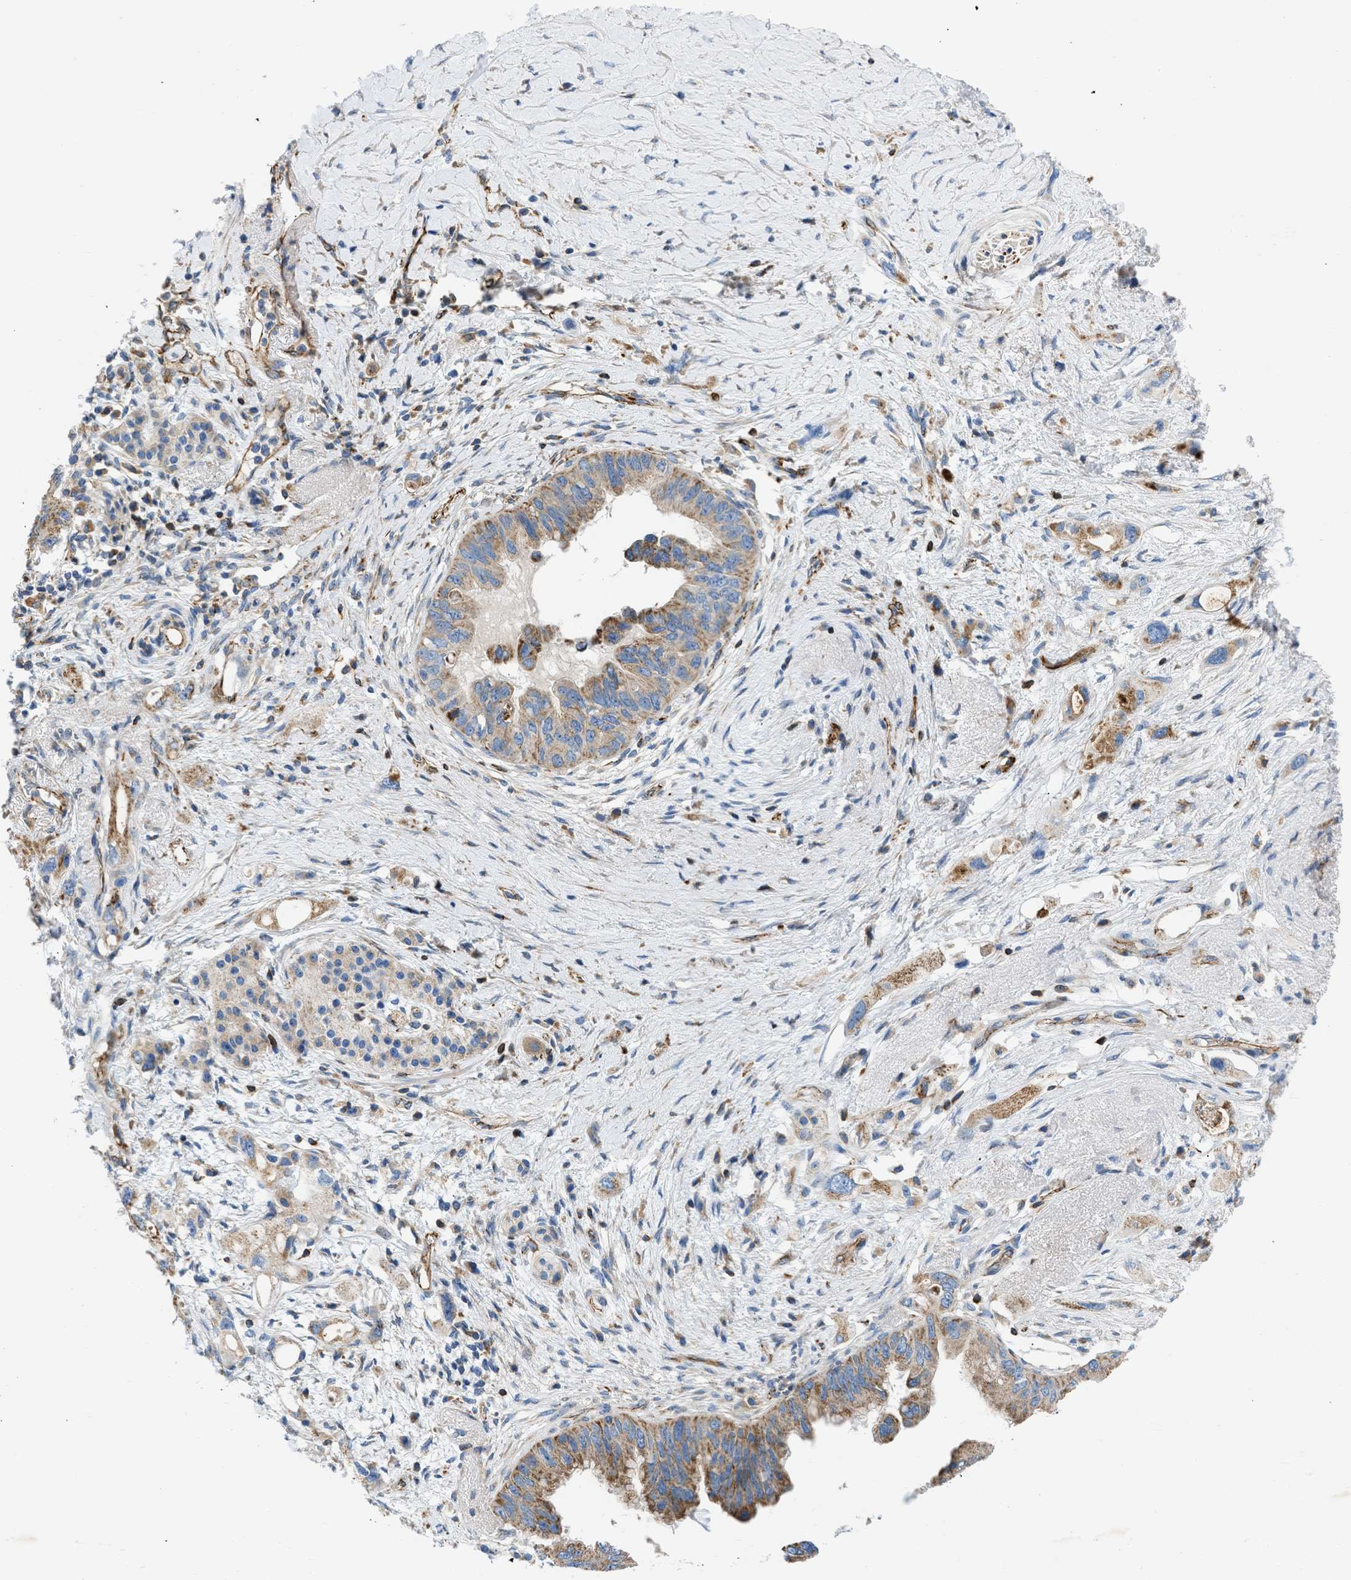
{"staining": {"intensity": "moderate", "quantity": "25%-75%", "location": "cytoplasmic/membranous"}, "tissue": "pancreatic cancer", "cell_type": "Tumor cells", "image_type": "cancer", "snomed": [{"axis": "morphology", "description": "Adenocarcinoma, NOS"}, {"axis": "topography", "description": "Pancreas"}], "caption": "There is medium levels of moderate cytoplasmic/membranous positivity in tumor cells of pancreatic adenocarcinoma, as demonstrated by immunohistochemical staining (brown color).", "gene": "ULK4", "patient": {"sex": "female", "age": 56}}